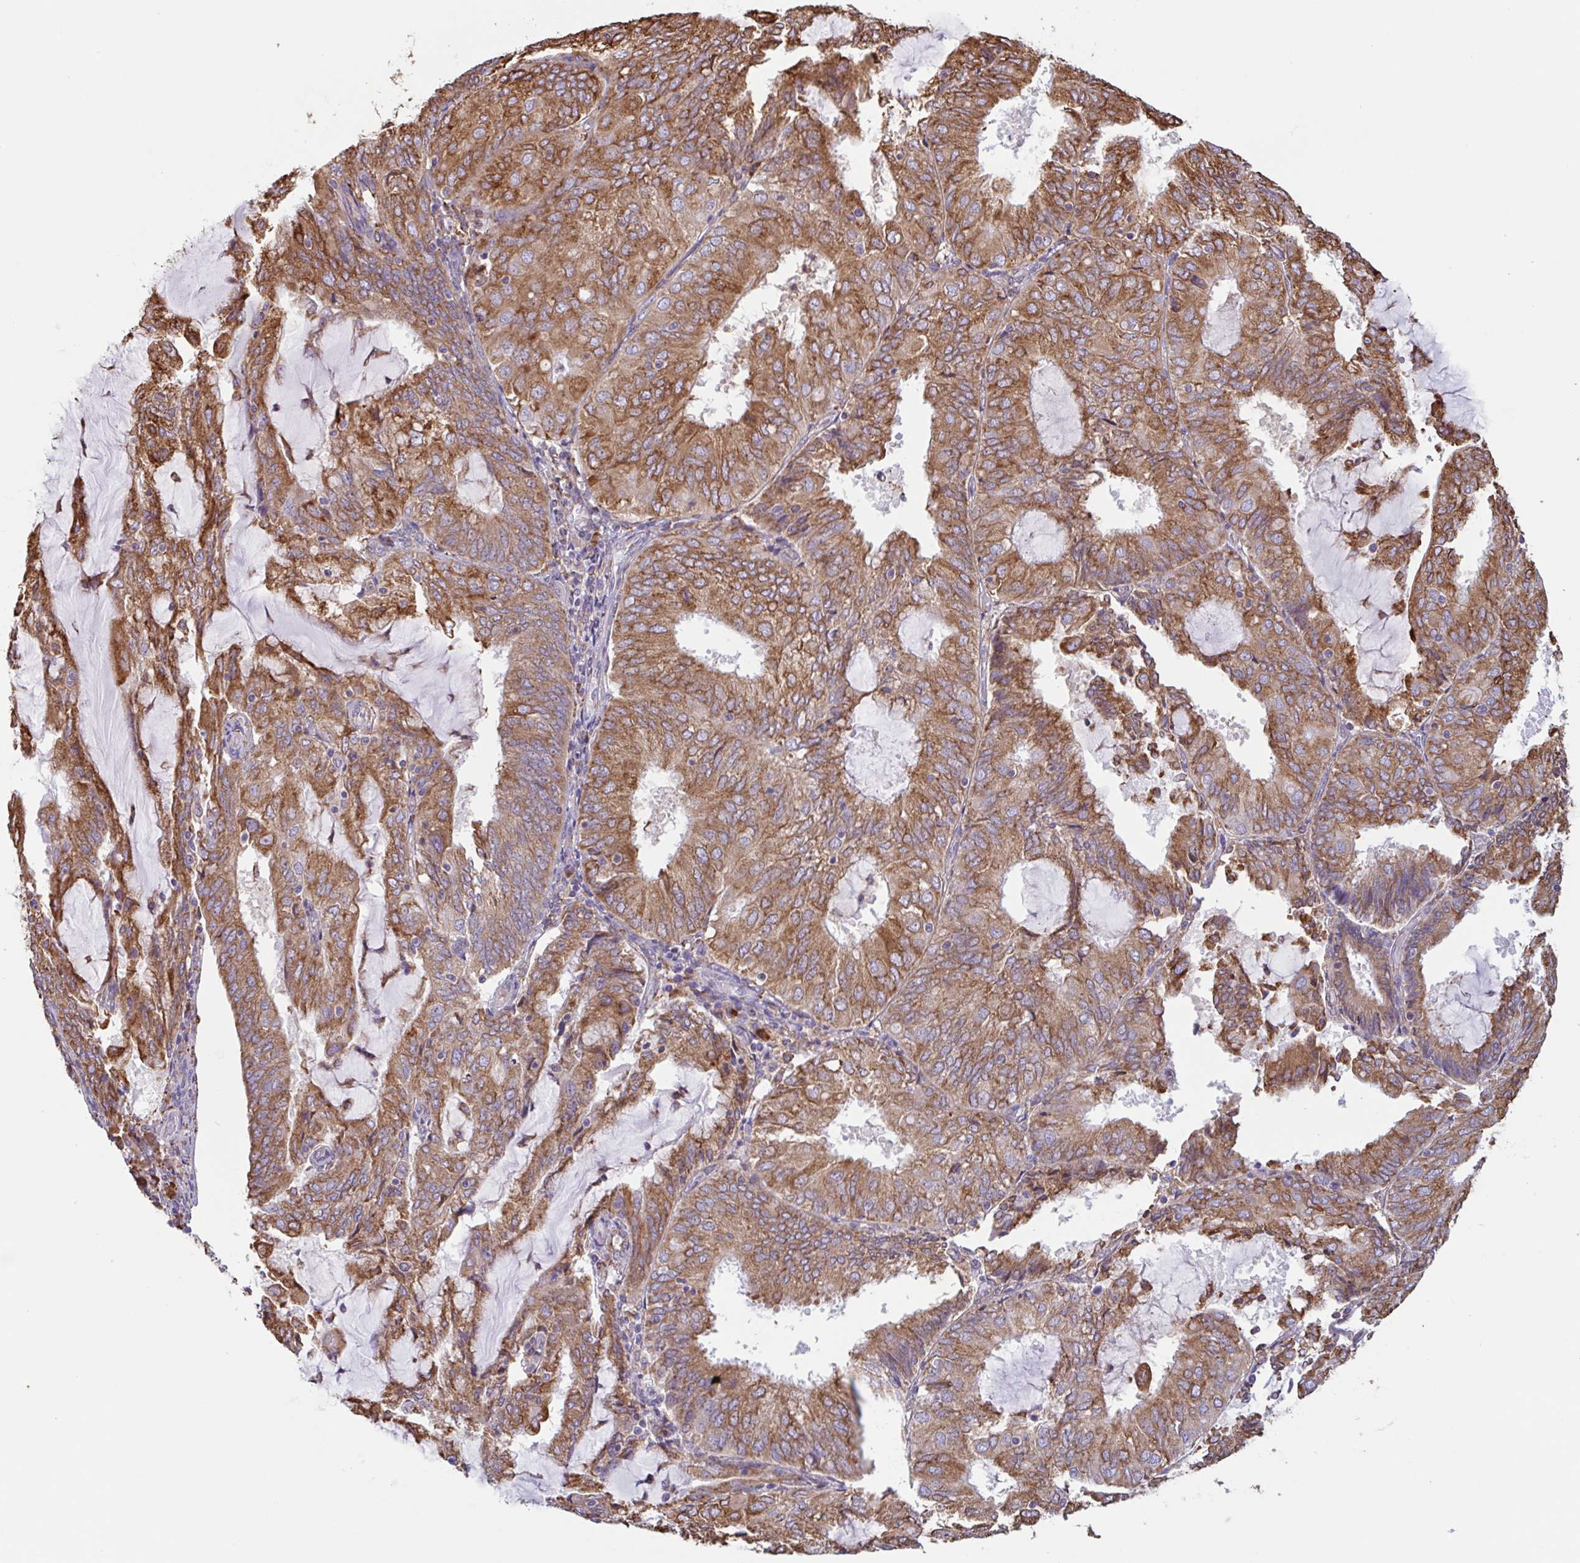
{"staining": {"intensity": "moderate", "quantity": ">75%", "location": "cytoplasmic/membranous"}, "tissue": "endometrial cancer", "cell_type": "Tumor cells", "image_type": "cancer", "snomed": [{"axis": "morphology", "description": "Adenocarcinoma, NOS"}, {"axis": "topography", "description": "Endometrium"}], "caption": "Immunohistochemical staining of human endometrial adenocarcinoma exhibits moderate cytoplasmic/membranous protein staining in approximately >75% of tumor cells.", "gene": "DOK4", "patient": {"sex": "female", "age": 81}}